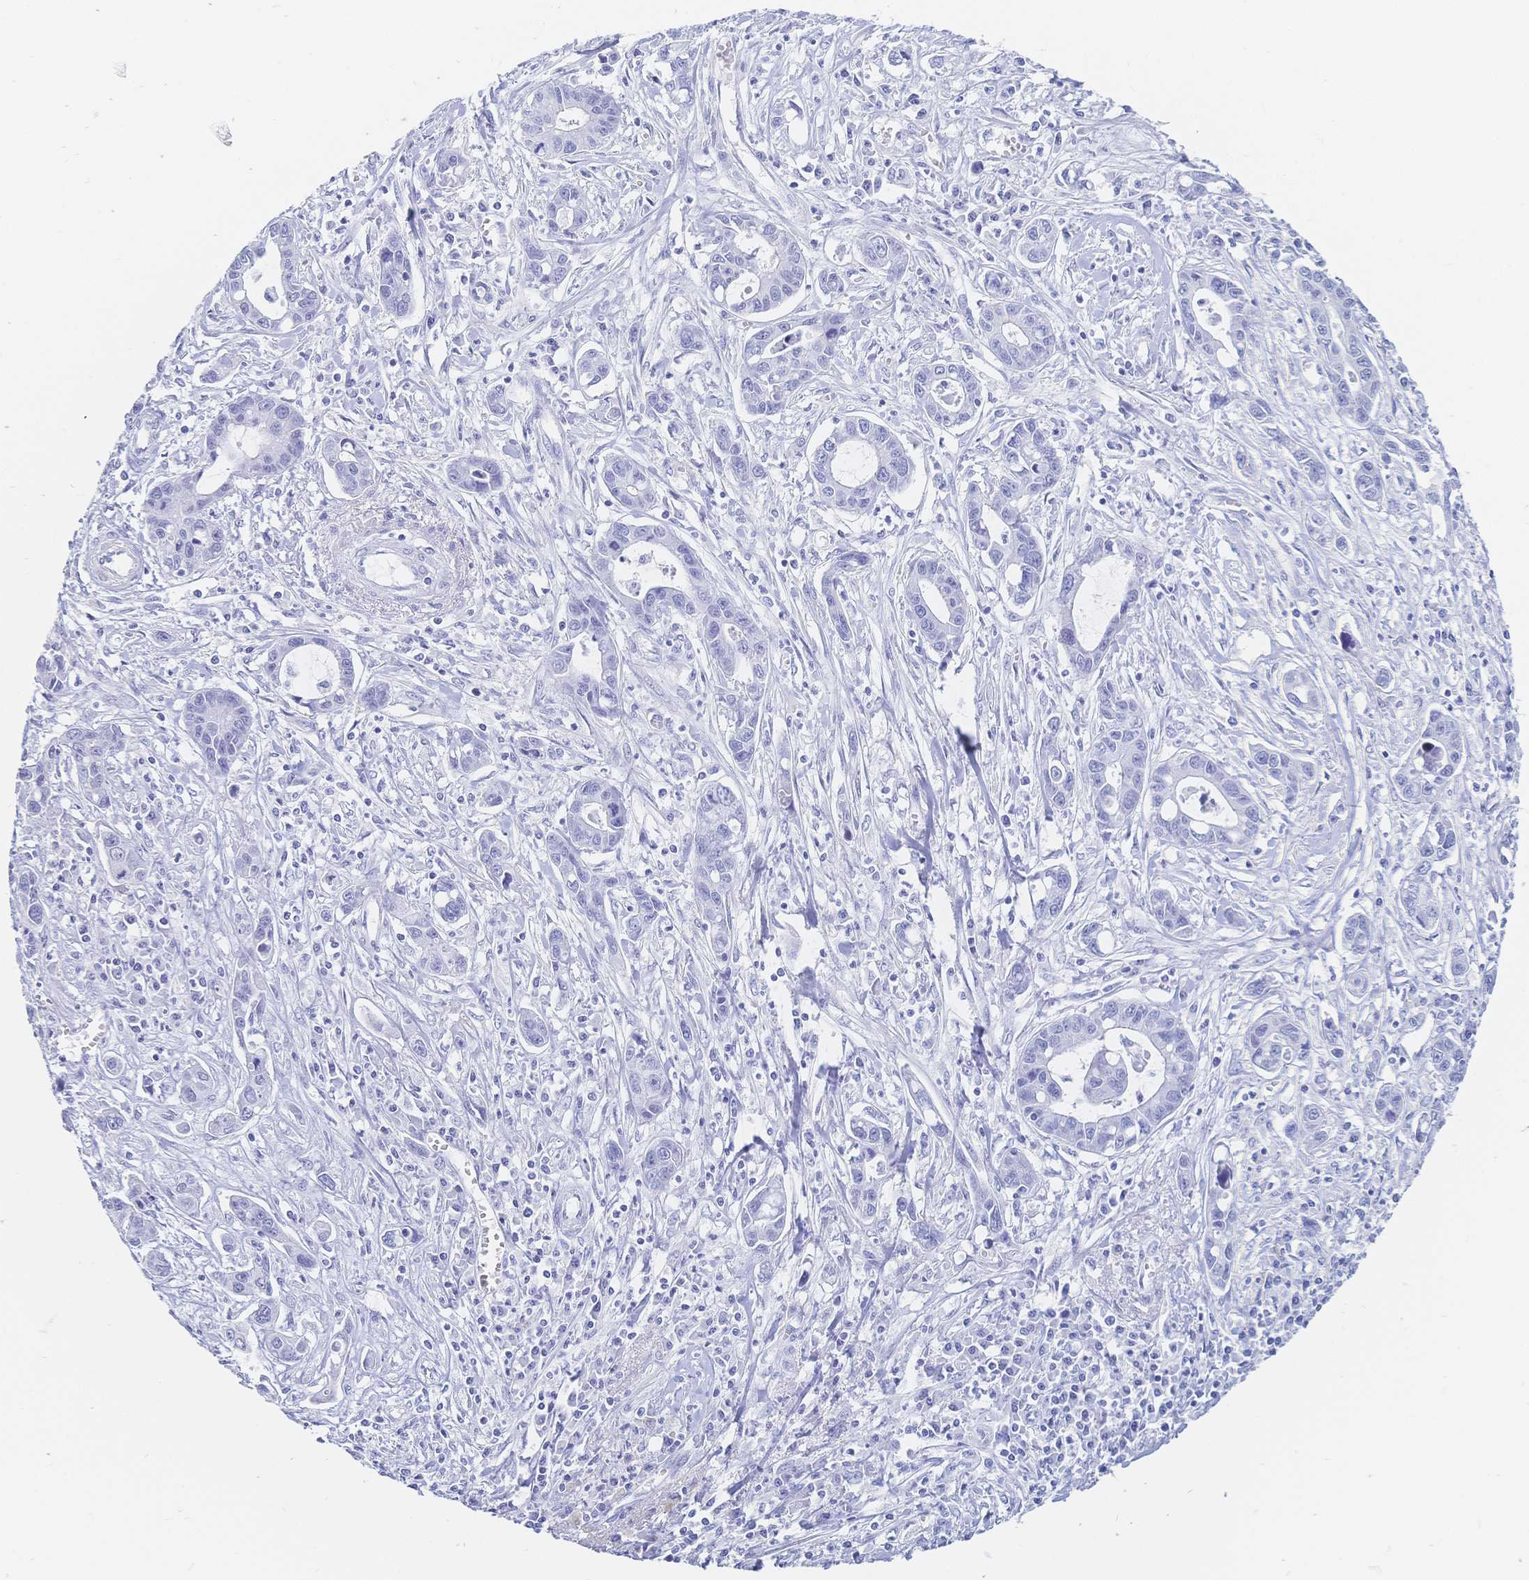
{"staining": {"intensity": "negative", "quantity": "none", "location": "none"}, "tissue": "liver cancer", "cell_type": "Tumor cells", "image_type": "cancer", "snomed": [{"axis": "morphology", "description": "Cholangiocarcinoma"}, {"axis": "topography", "description": "Liver"}], "caption": "The immunohistochemistry (IHC) histopathology image has no significant positivity in tumor cells of liver cancer (cholangiocarcinoma) tissue.", "gene": "MEP1B", "patient": {"sex": "male", "age": 58}}